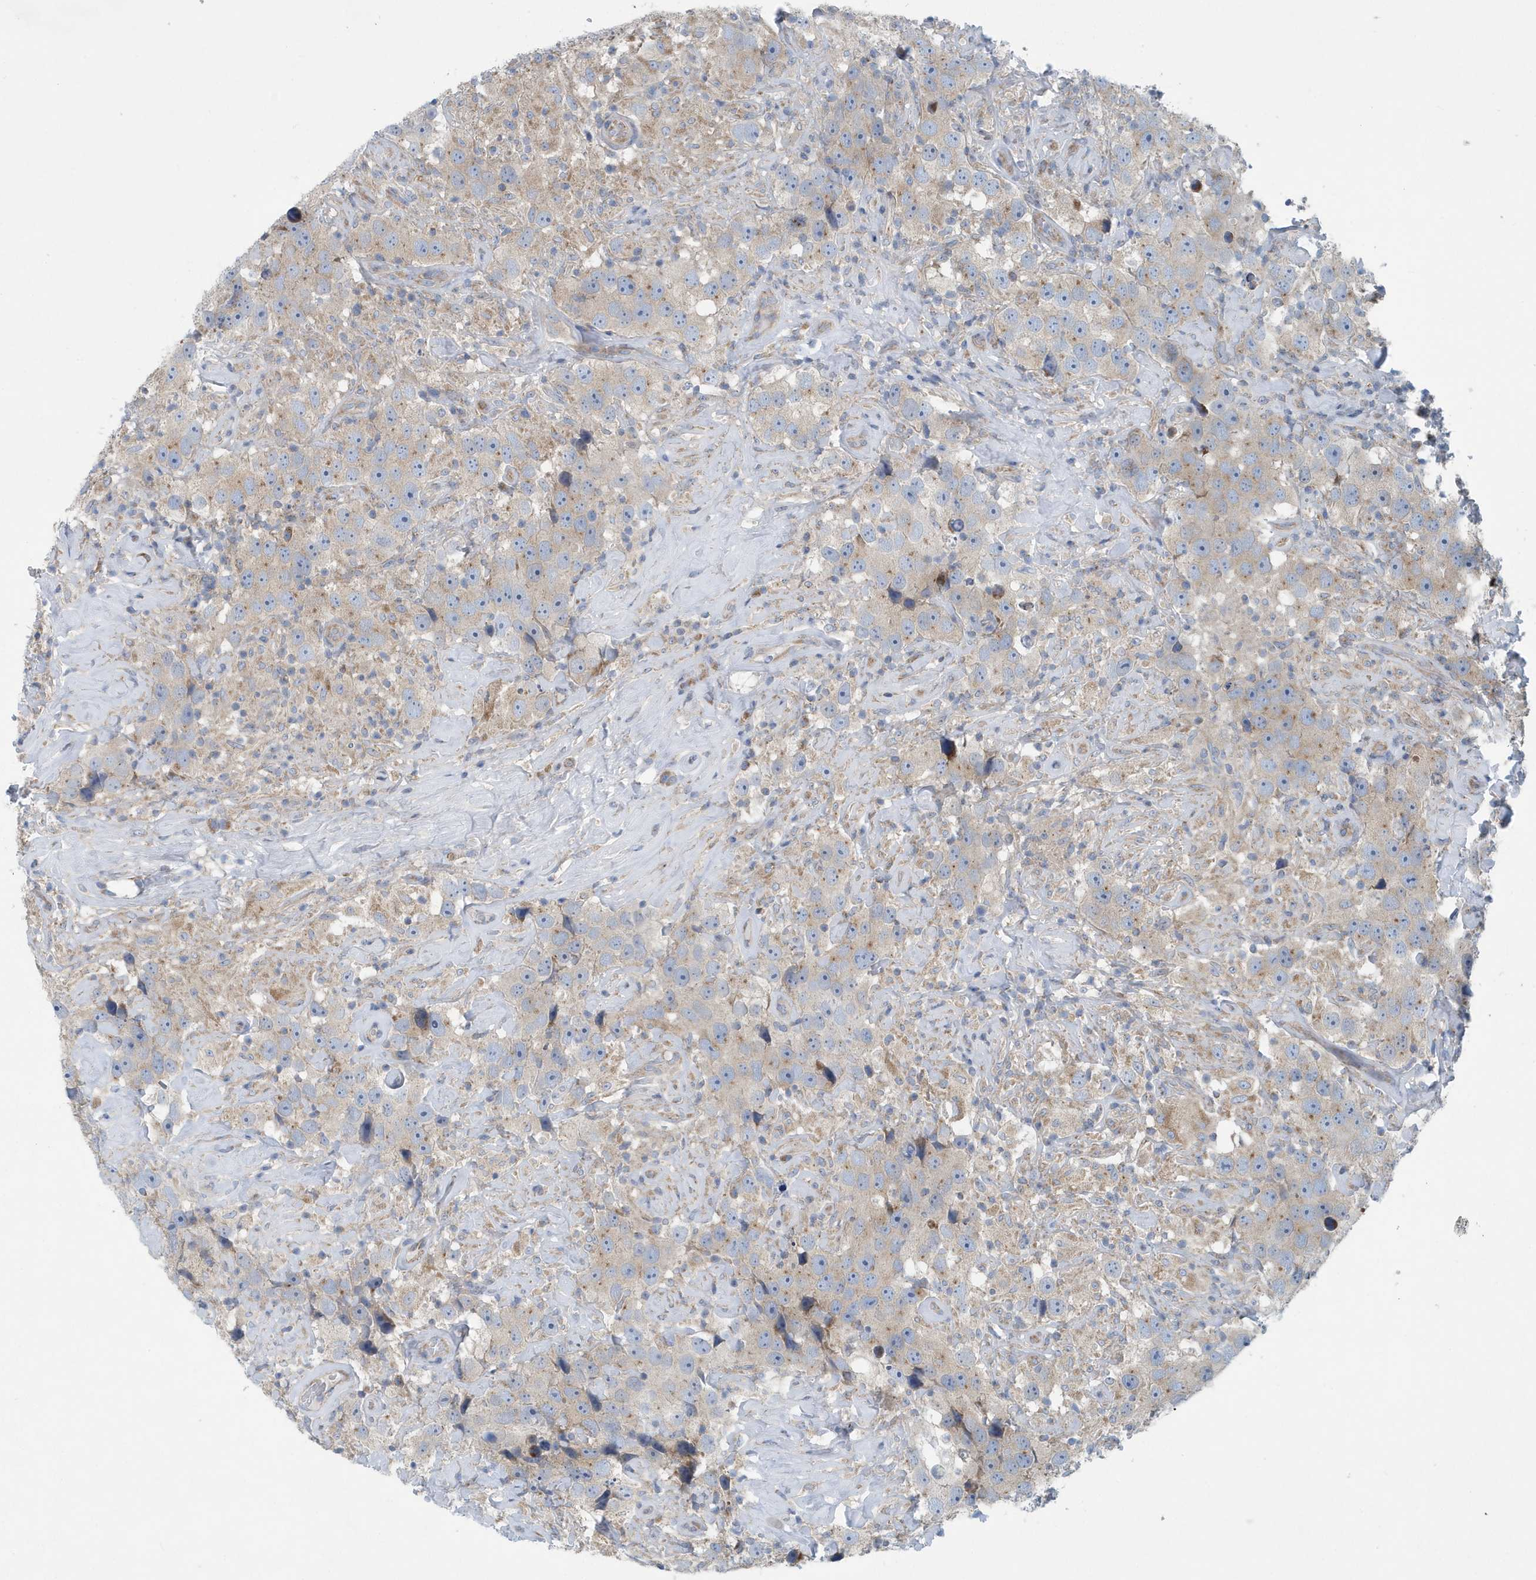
{"staining": {"intensity": "weak", "quantity": "25%-75%", "location": "cytoplasmic/membranous"}, "tissue": "testis cancer", "cell_type": "Tumor cells", "image_type": "cancer", "snomed": [{"axis": "morphology", "description": "Seminoma, NOS"}, {"axis": "topography", "description": "Testis"}], "caption": "Protein staining displays weak cytoplasmic/membranous expression in about 25%-75% of tumor cells in testis cancer.", "gene": "PPM1M", "patient": {"sex": "male", "age": 49}}